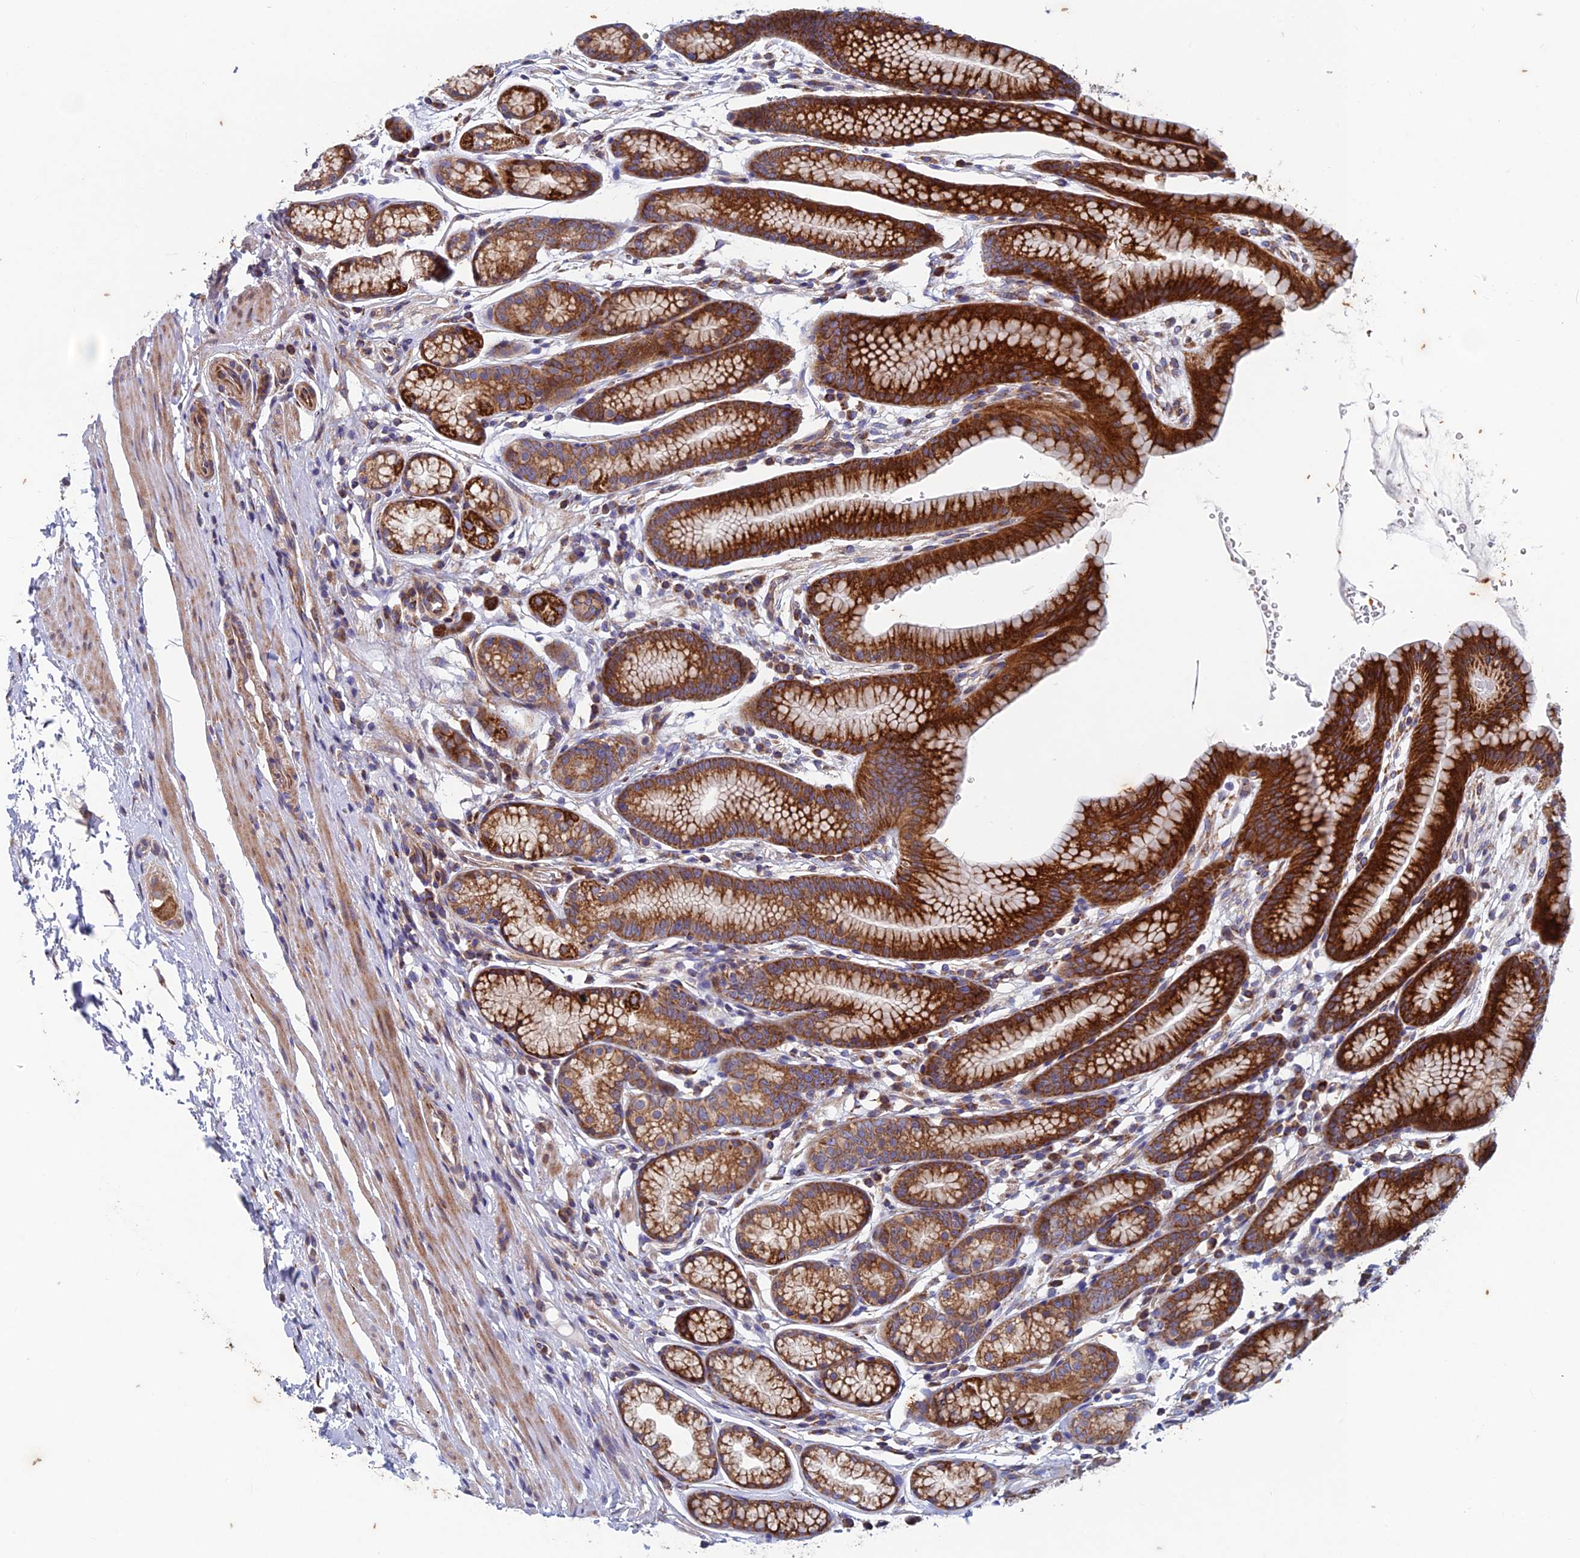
{"staining": {"intensity": "strong", "quantity": ">75%", "location": "cytoplasmic/membranous"}, "tissue": "stomach", "cell_type": "Glandular cells", "image_type": "normal", "snomed": [{"axis": "morphology", "description": "Normal tissue, NOS"}, {"axis": "topography", "description": "Stomach"}], "caption": "The photomicrograph exhibits staining of normal stomach, revealing strong cytoplasmic/membranous protein staining (brown color) within glandular cells.", "gene": "AP4S1", "patient": {"sex": "male", "age": 42}}